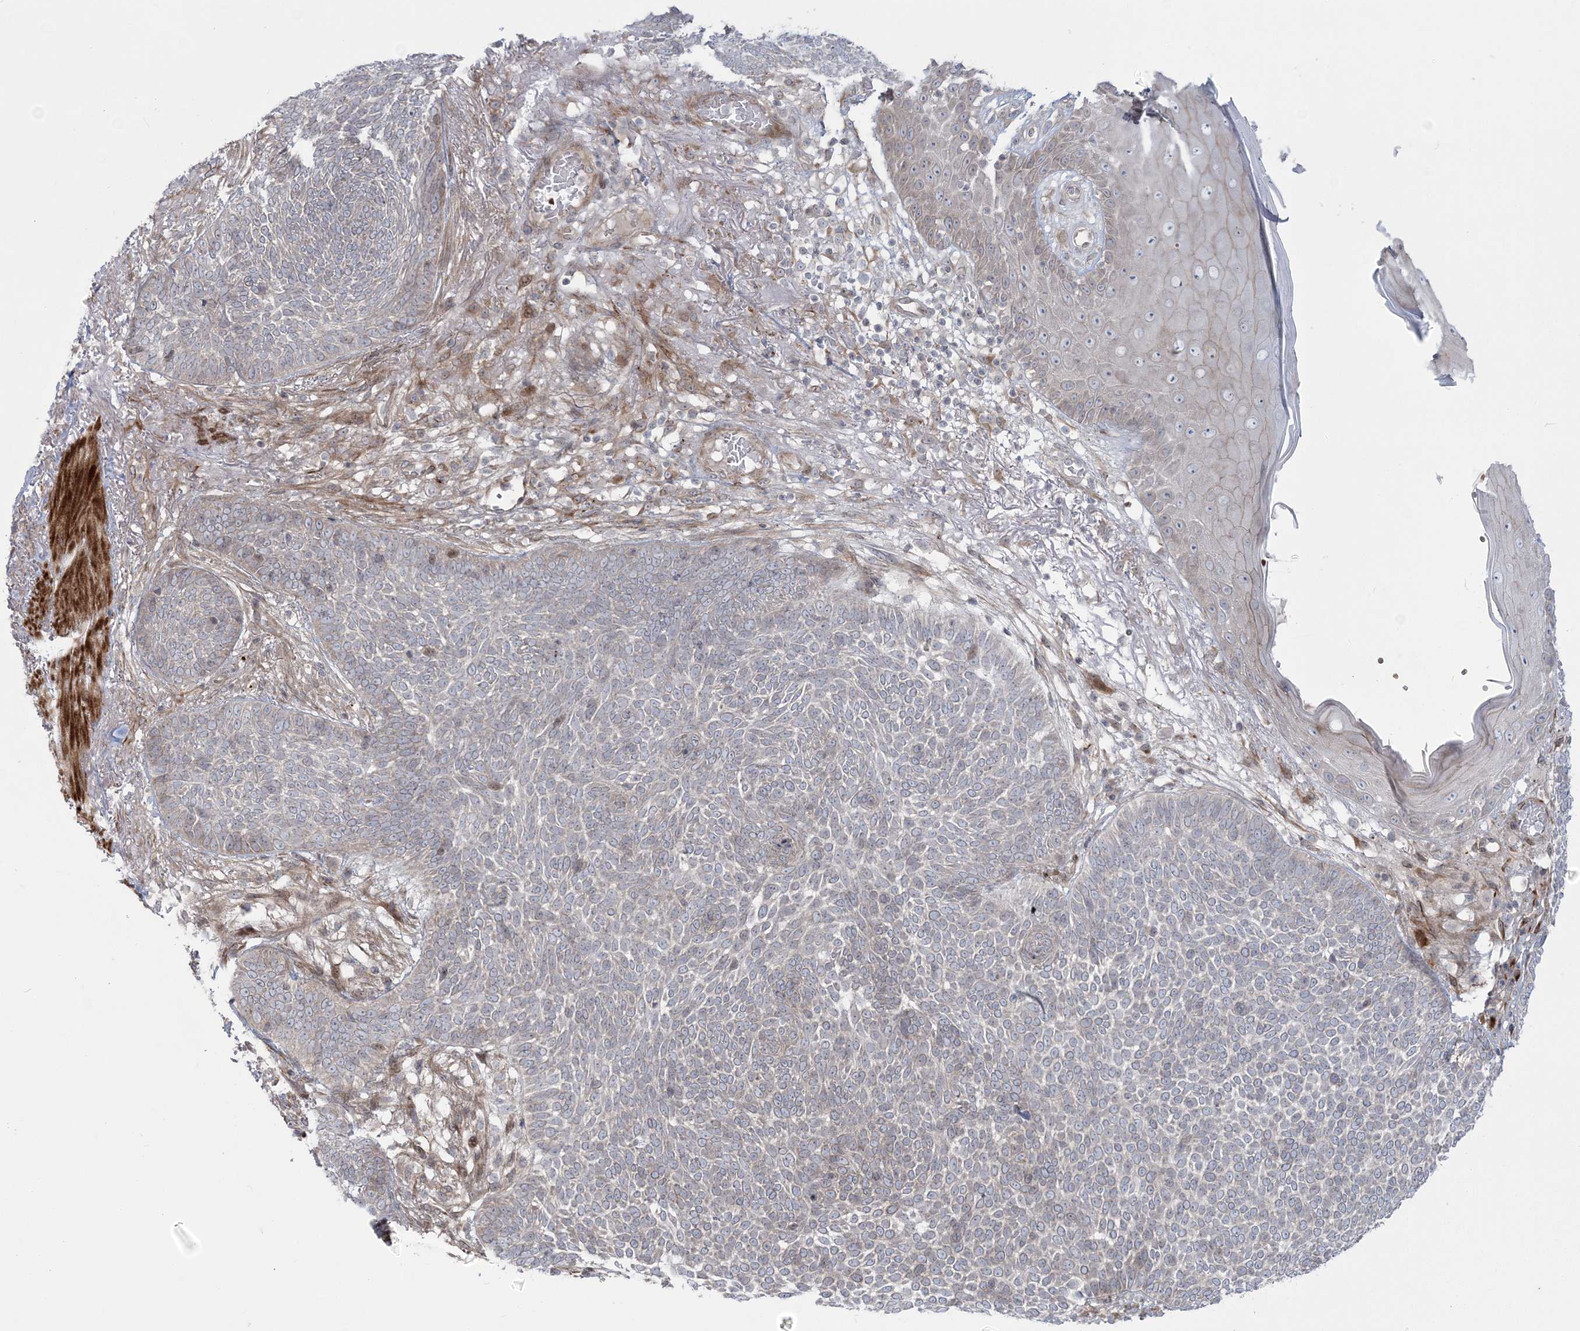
{"staining": {"intensity": "negative", "quantity": "none", "location": "none"}, "tissue": "skin cancer", "cell_type": "Tumor cells", "image_type": "cancer", "snomed": [{"axis": "morphology", "description": "Normal tissue, NOS"}, {"axis": "morphology", "description": "Basal cell carcinoma"}, {"axis": "topography", "description": "Skin"}], "caption": "This micrograph is of skin cancer stained with immunohistochemistry (IHC) to label a protein in brown with the nuclei are counter-stained blue. There is no expression in tumor cells.", "gene": "NUDT9", "patient": {"sex": "male", "age": 64}}